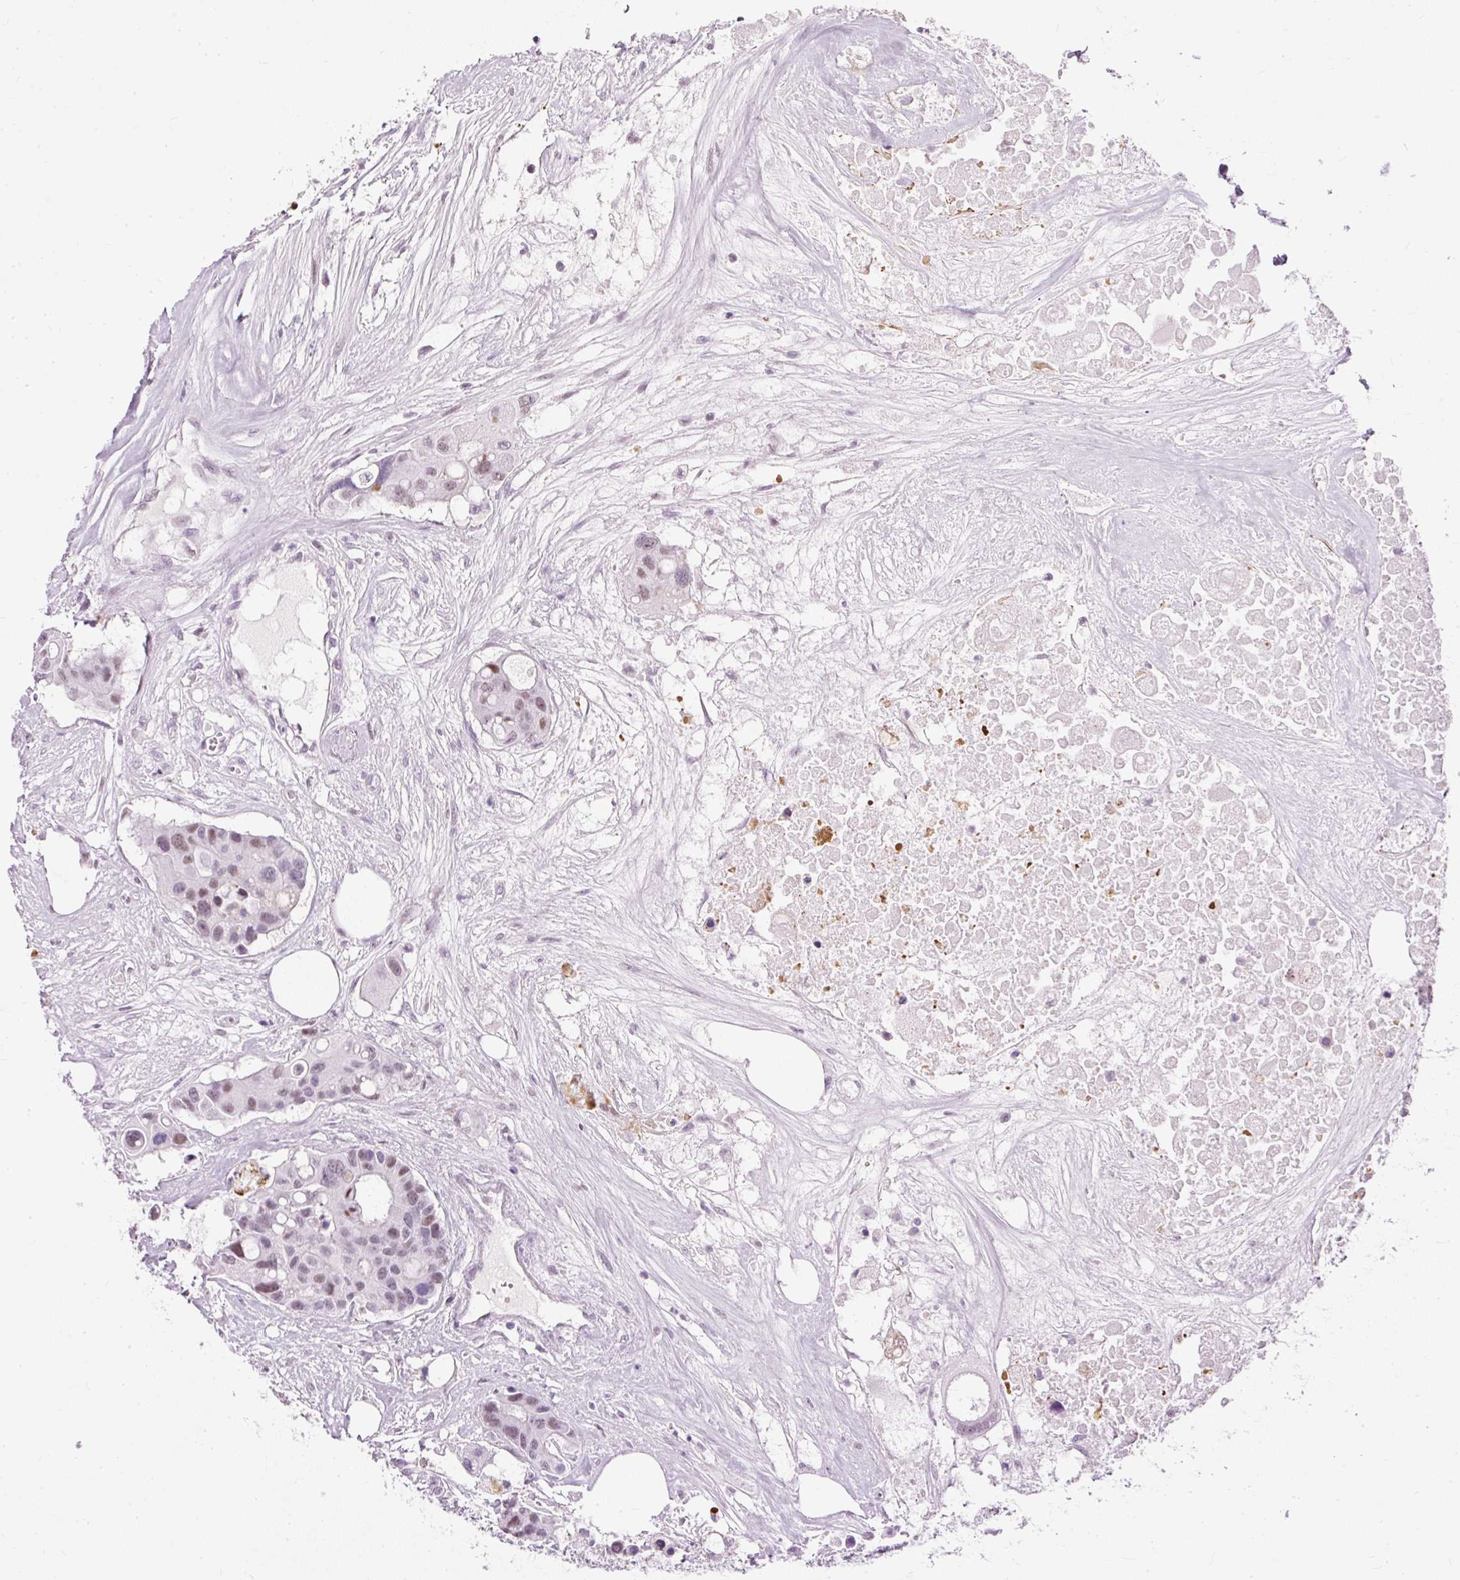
{"staining": {"intensity": "moderate", "quantity": "25%-75%", "location": "nuclear"}, "tissue": "colorectal cancer", "cell_type": "Tumor cells", "image_type": "cancer", "snomed": [{"axis": "morphology", "description": "Adenocarcinoma, NOS"}, {"axis": "topography", "description": "Colon"}], "caption": "IHC staining of adenocarcinoma (colorectal), which displays medium levels of moderate nuclear expression in about 25%-75% of tumor cells indicating moderate nuclear protein staining. The staining was performed using DAB (brown) for protein detection and nuclei were counterstained in hematoxylin (blue).", "gene": "PDE6B", "patient": {"sex": "male", "age": 77}}